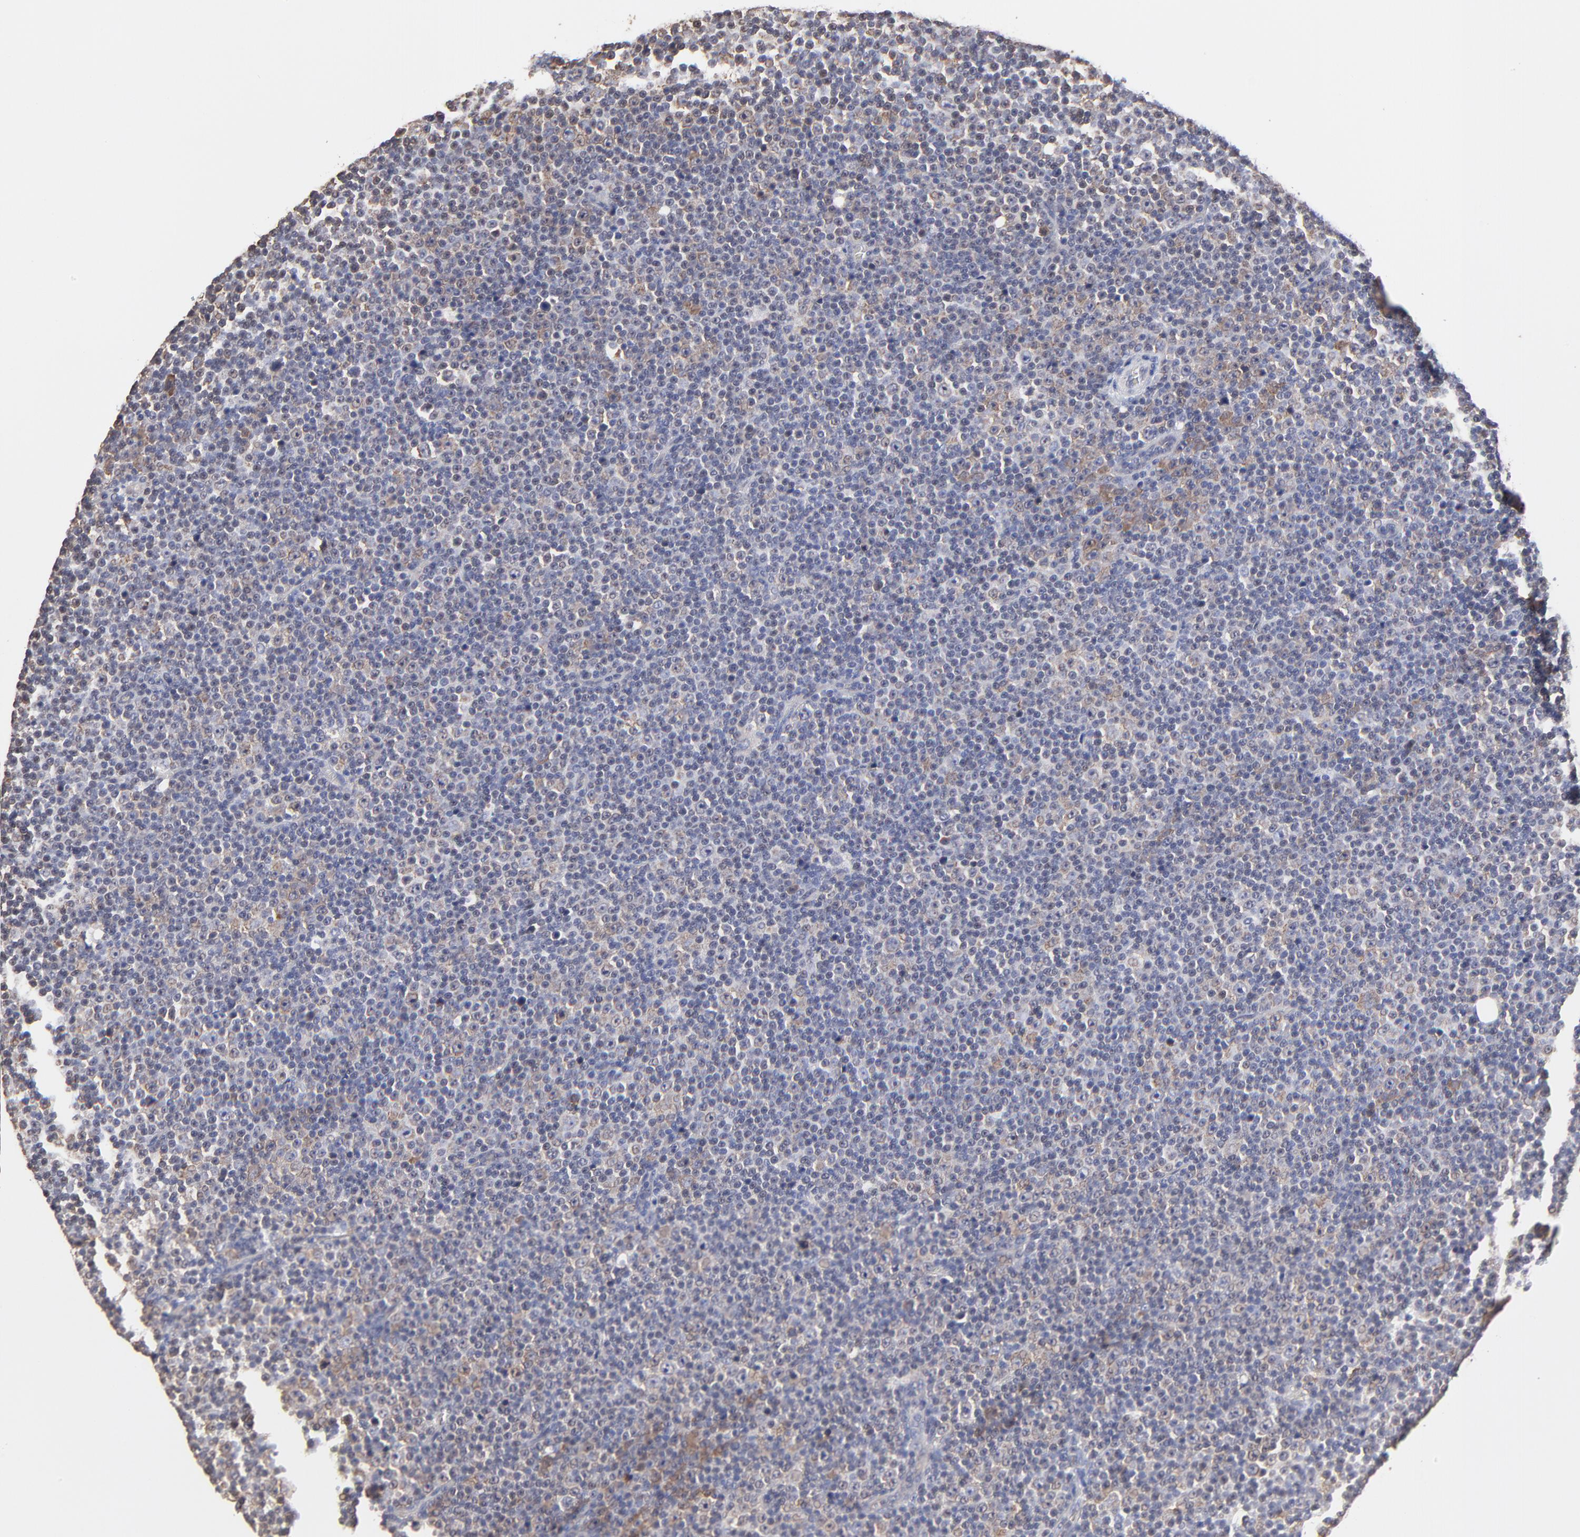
{"staining": {"intensity": "weak", "quantity": "25%-75%", "location": "cytoplasmic/membranous,nuclear"}, "tissue": "lymphoma", "cell_type": "Tumor cells", "image_type": "cancer", "snomed": [{"axis": "morphology", "description": "Malignant lymphoma, non-Hodgkin's type, Low grade"}, {"axis": "topography", "description": "Lymph node"}], "caption": "Protein expression analysis of malignant lymphoma, non-Hodgkin's type (low-grade) displays weak cytoplasmic/membranous and nuclear staining in approximately 25%-75% of tumor cells.", "gene": "CCT2", "patient": {"sex": "female", "age": 67}}